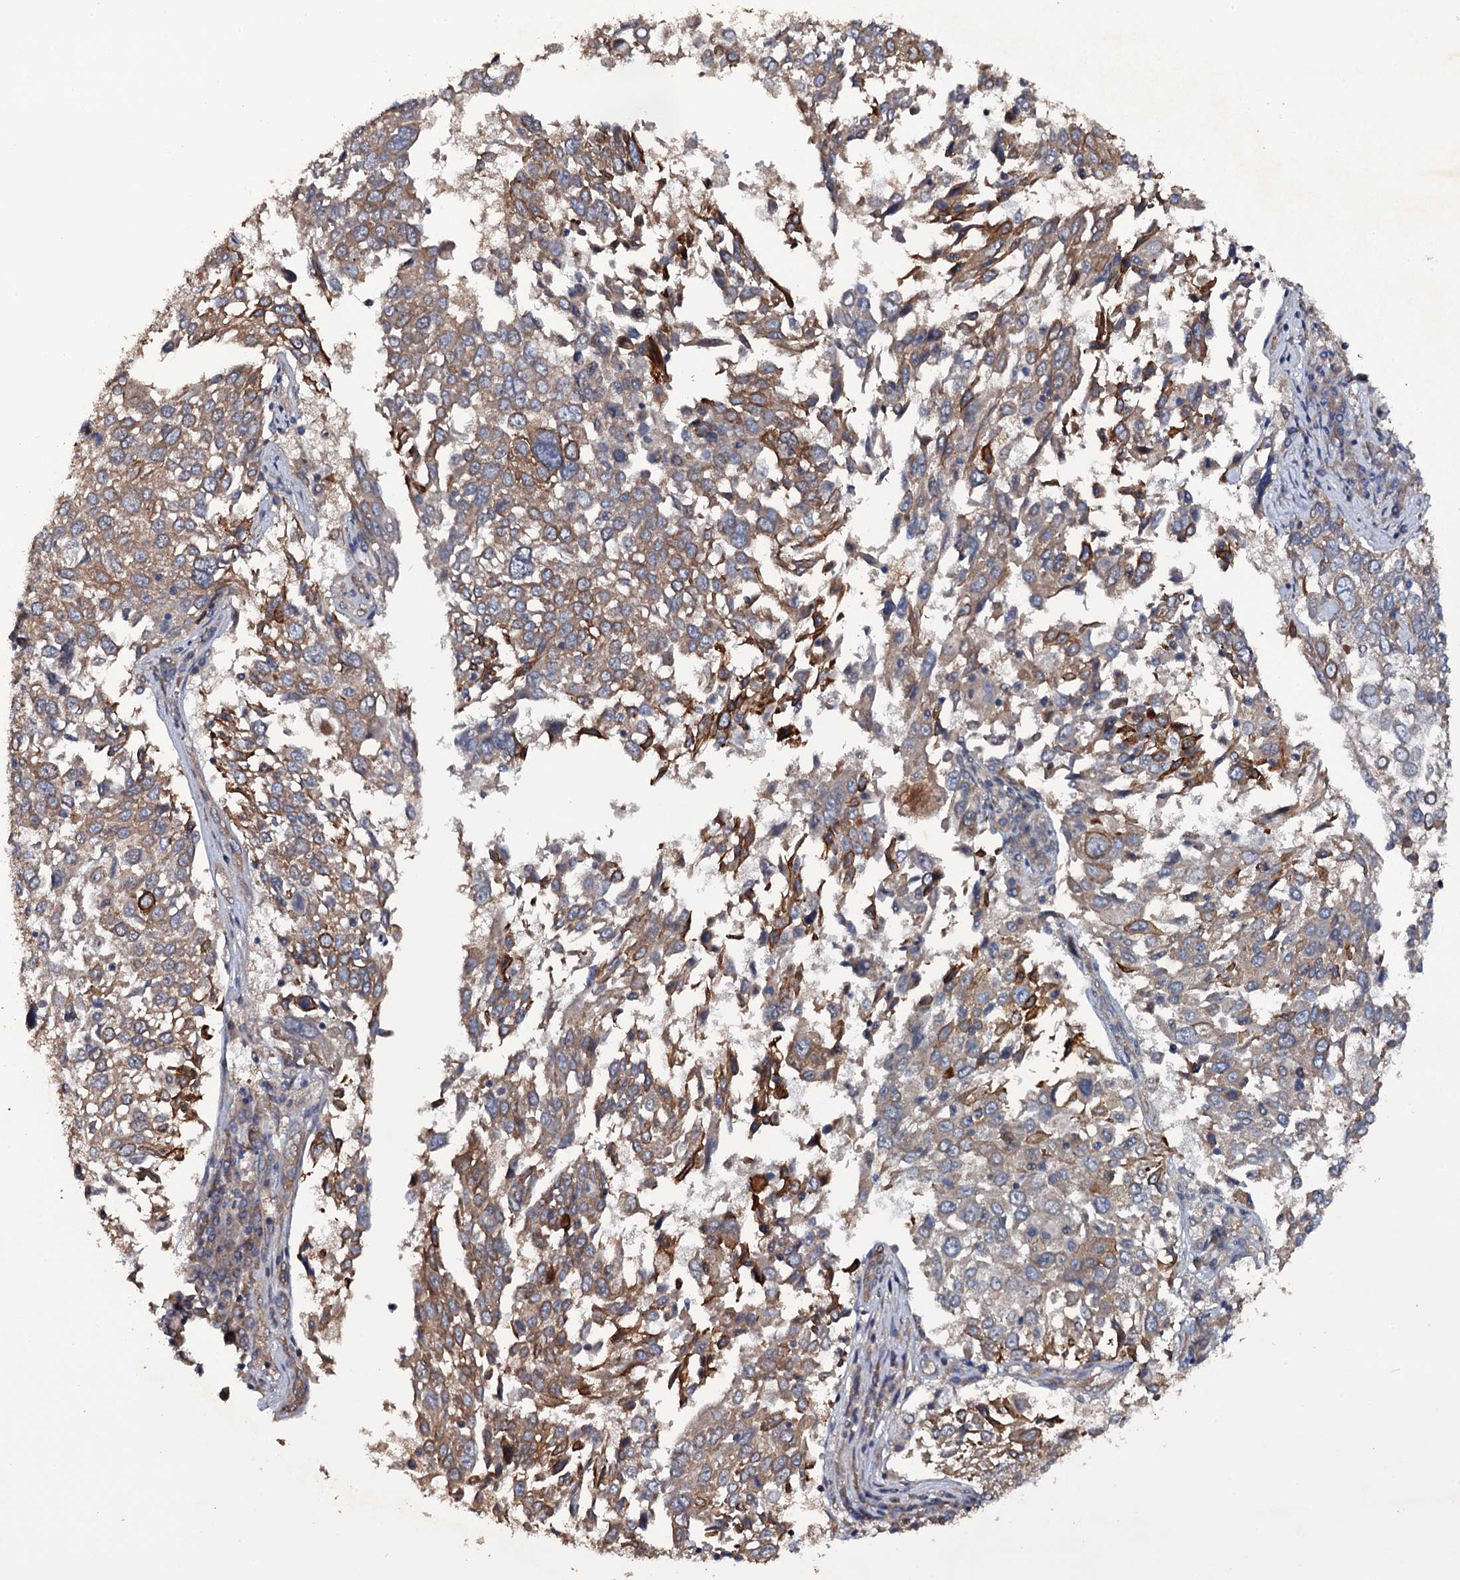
{"staining": {"intensity": "moderate", "quantity": "25%-75%", "location": "cytoplasmic/membranous"}, "tissue": "lung cancer", "cell_type": "Tumor cells", "image_type": "cancer", "snomed": [{"axis": "morphology", "description": "Squamous cell carcinoma, NOS"}, {"axis": "topography", "description": "Lung"}], "caption": "Protein expression analysis of squamous cell carcinoma (lung) exhibits moderate cytoplasmic/membranous staining in approximately 25%-75% of tumor cells.", "gene": "TTC23", "patient": {"sex": "male", "age": 65}}